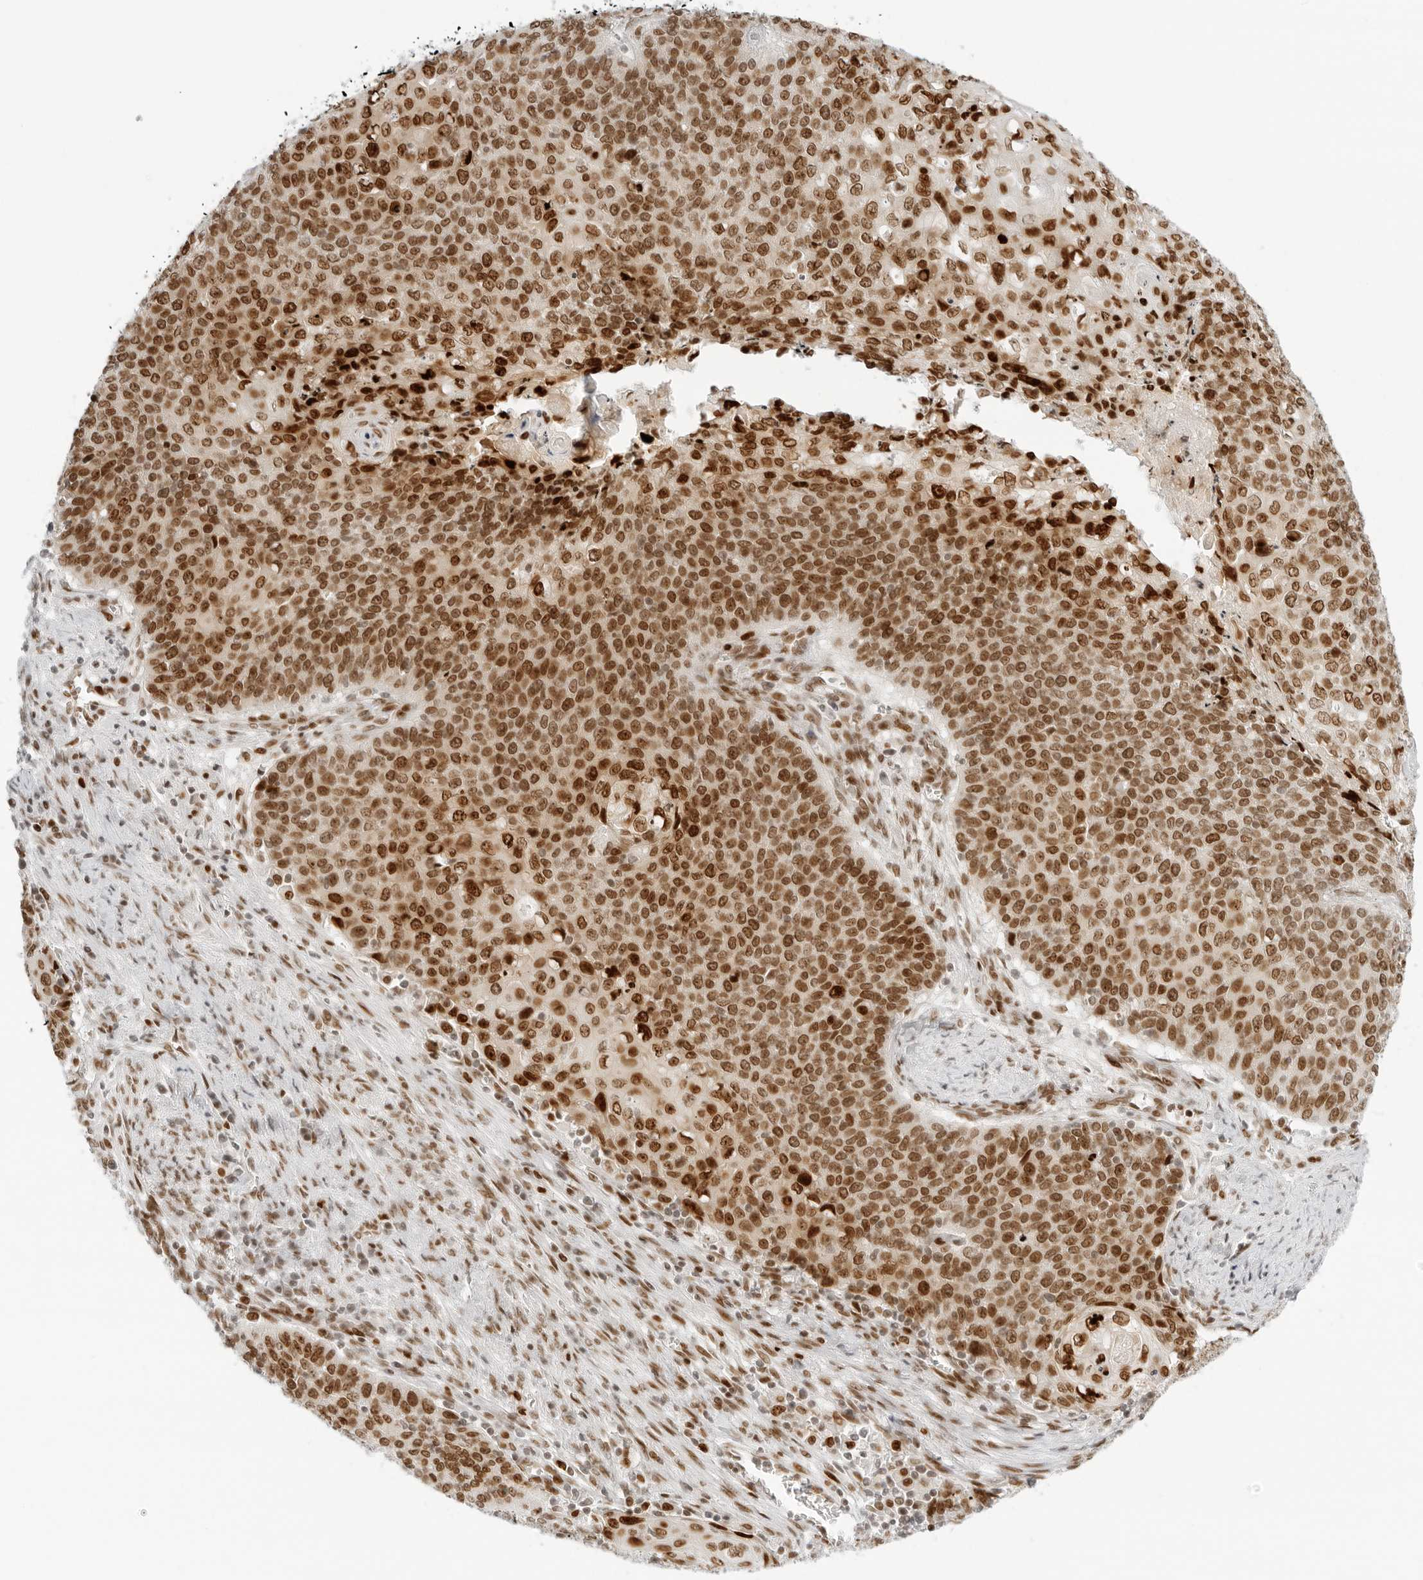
{"staining": {"intensity": "strong", "quantity": ">75%", "location": "nuclear"}, "tissue": "cervical cancer", "cell_type": "Tumor cells", "image_type": "cancer", "snomed": [{"axis": "morphology", "description": "Squamous cell carcinoma, NOS"}, {"axis": "topography", "description": "Cervix"}], "caption": "Human cervical cancer stained with a protein marker exhibits strong staining in tumor cells.", "gene": "RCC1", "patient": {"sex": "female", "age": 39}}